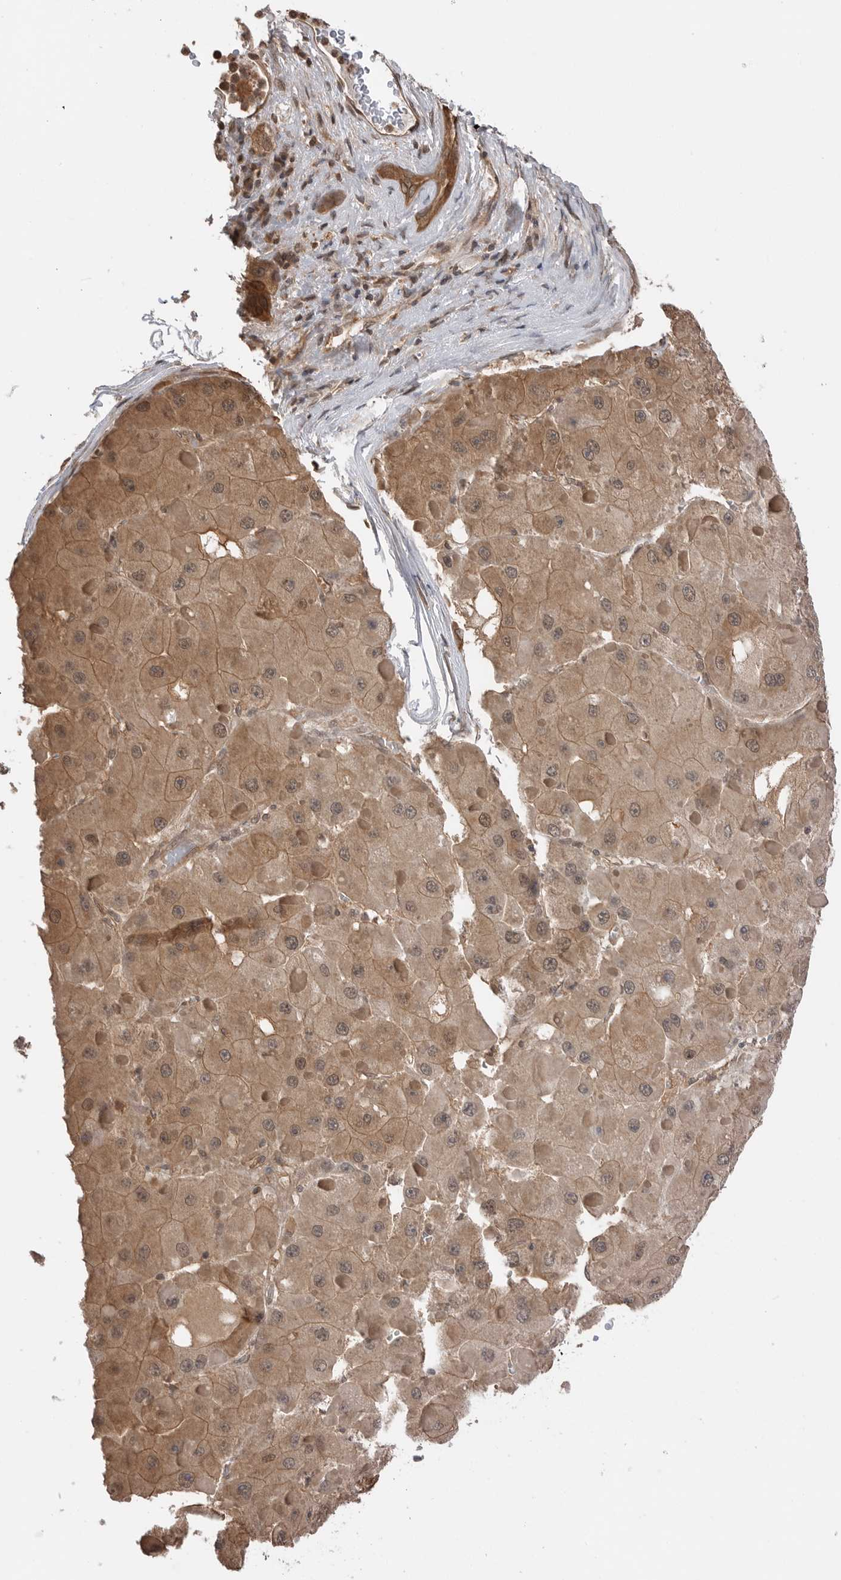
{"staining": {"intensity": "moderate", "quantity": ">75%", "location": "cytoplasmic/membranous"}, "tissue": "liver cancer", "cell_type": "Tumor cells", "image_type": "cancer", "snomed": [{"axis": "morphology", "description": "Carcinoma, Hepatocellular, NOS"}, {"axis": "topography", "description": "Liver"}], "caption": "Protein staining of liver hepatocellular carcinoma tissue exhibits moderate cytoplasmic/membranous staining in approximately >75% of tumor cells.", "gene": "PEAK1", "patient": {"sex": "female", "age": 73}}